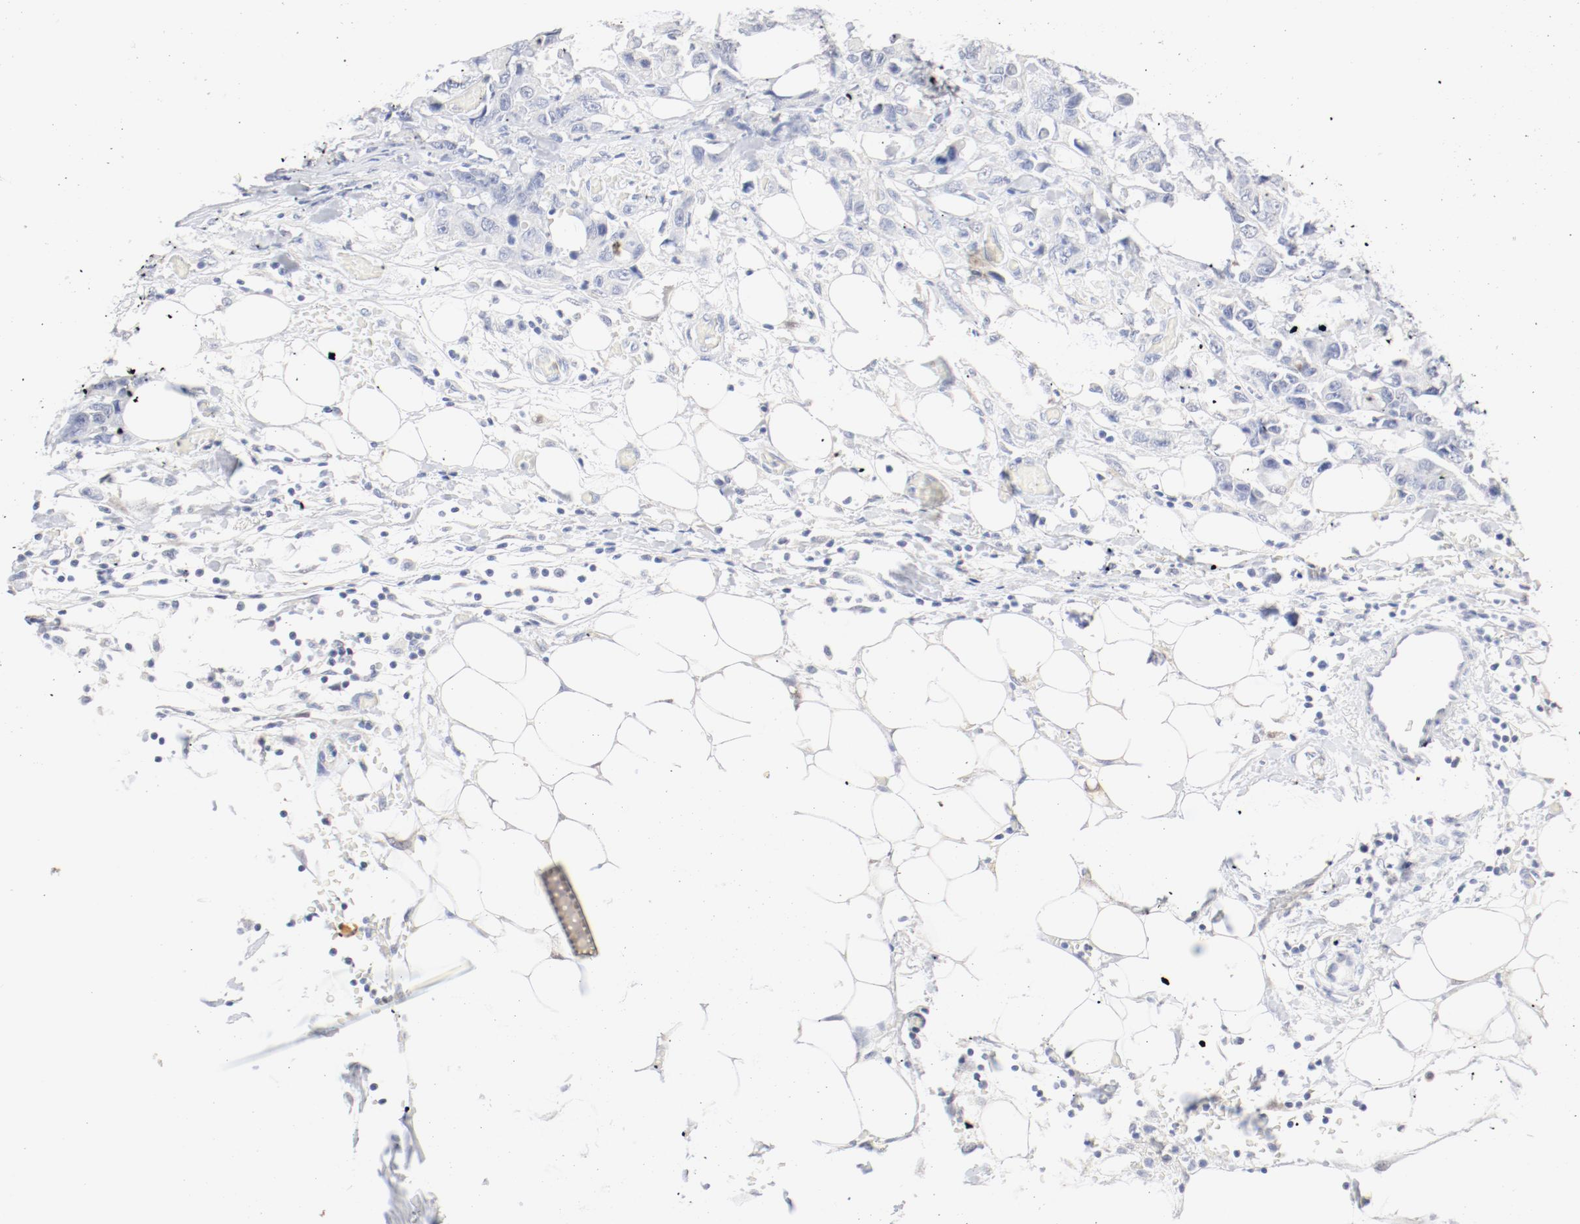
{"staining": {"intensity": "negative", "quantity": "none", "location": "none"}, "tissue": "colorectal cancer", "cell_type": "Tumor cells", "image_type": "cancer", "snomed": [{"axis": "morphology", "description": "Adenocarcinoma, NOS"}, {"axis": "topography", "description": "Colon"}], "caption": "Adenocarcinoma (colorectal) was stained to show a protein in brown. There is no significant positivity in tumor cells.", "gene": "PGM1", "patient": {"sex": "female", "age": 86}}